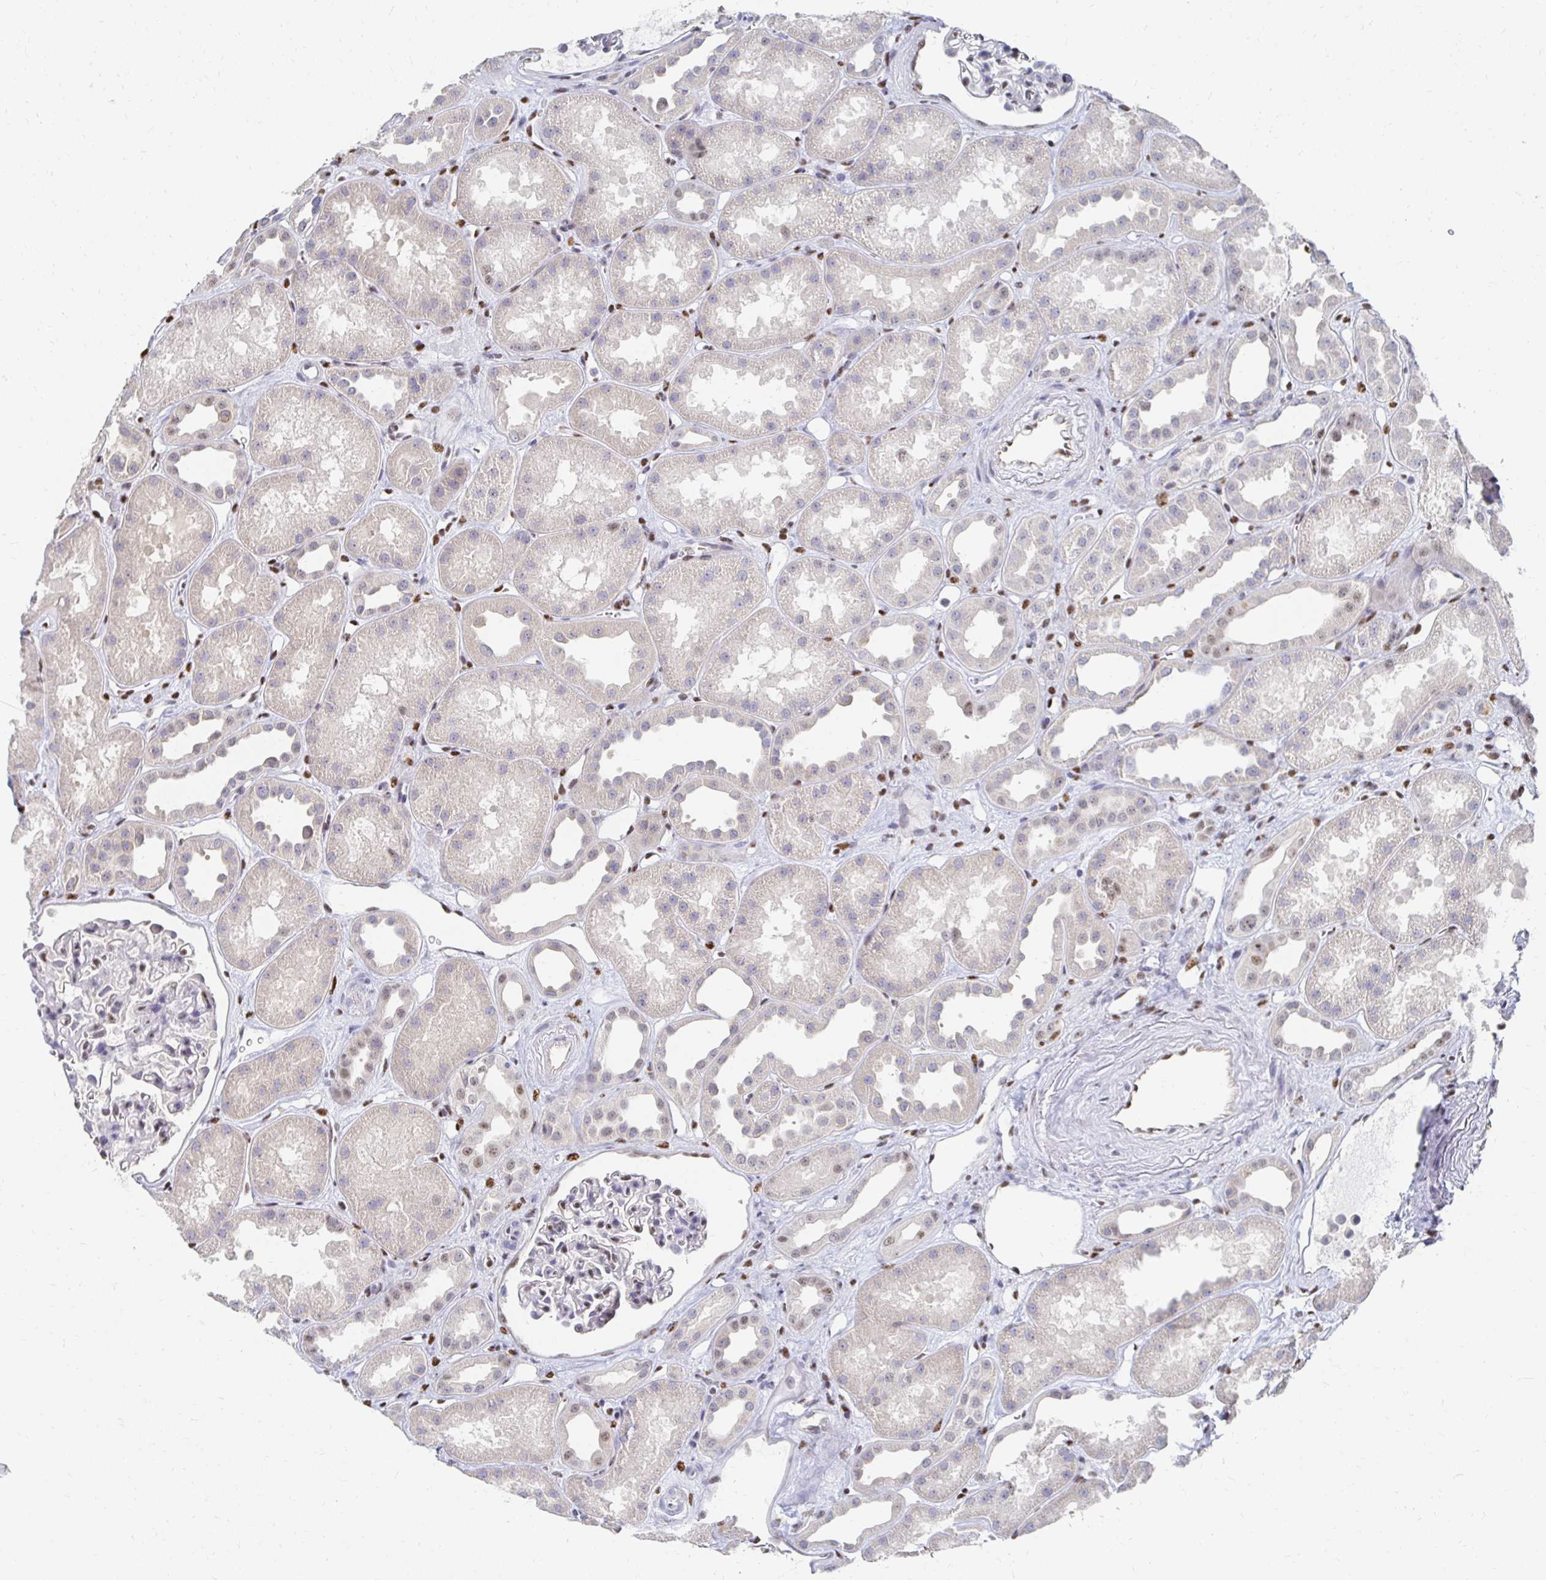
{"staining": {"intensity": "moderate", "quantity": "<25%", "location": "nuclear"}, "tissue": "kidney", "cell_type": "Cells in glomeruli", "image_type": "normal", "snomed": [{"axis": "morphology", "description": "Normal tissue, NOS"}, {"axis": "topography", "description": "Kidney"}], "caption": "High-power microscopy captured an immunohistochemistry image of benign kidney, revealing moderate nuclear staining in about <25% of cells in glomeruli.", "gene": "CLIC3", "patient": {"sex": "male", "age": 61}}